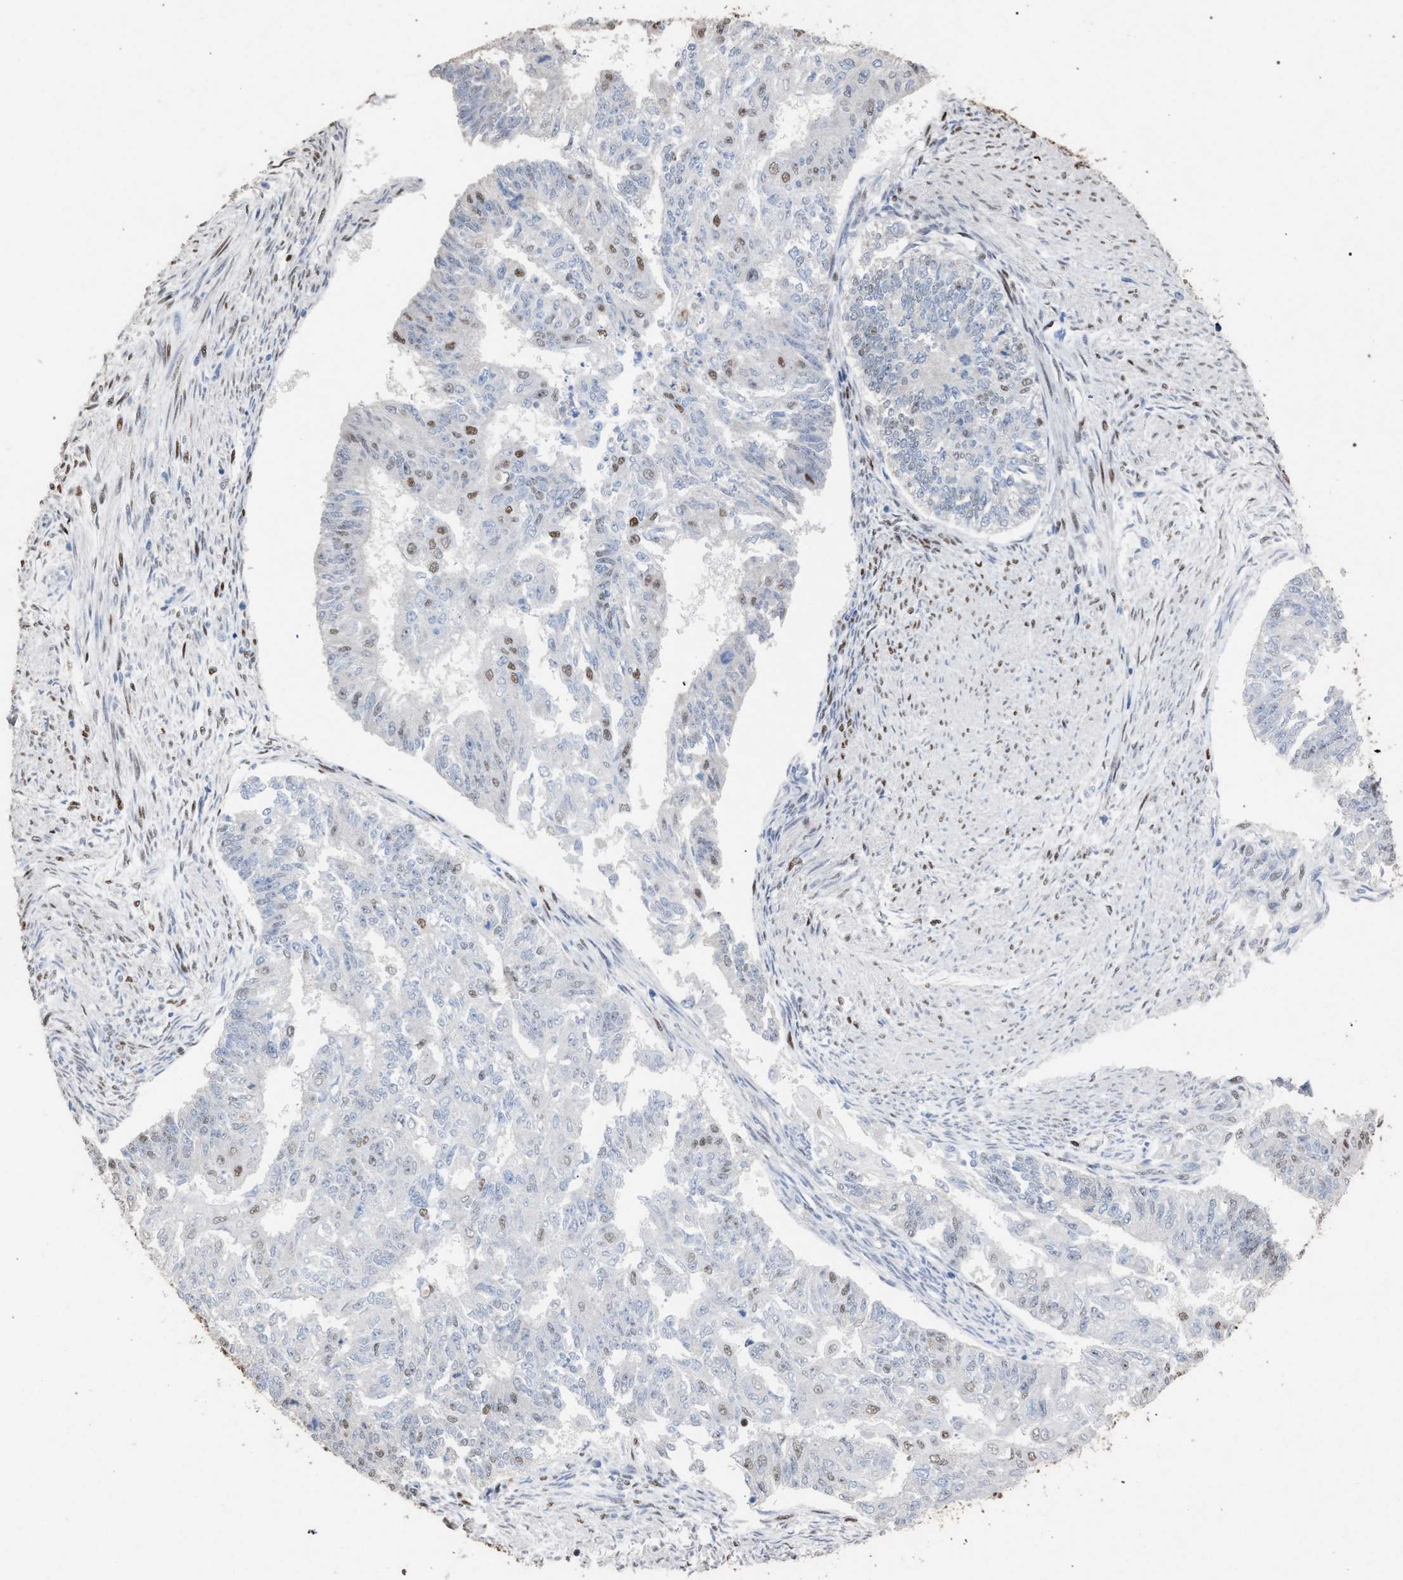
{"staining": {"intensity": "weak", "quantity": "<25%", "location": "nuclear"}, "tissue": "endometrial cancer", "cell_type": "Tumor cells", "image_type": "cancer", "snomed": [{"axis": "morphology", "description": "Adenocarcinoma, NOS"}, {"axis": "topography", "description": "Endometrium"}], "caption": "DAB immunohistochemical staining of human endometrial adenocarcinoma demonstrates no significant expression in tumor cells.", "gene": "TP53BP1", "patient": {"sex": "female", "age": 32}}